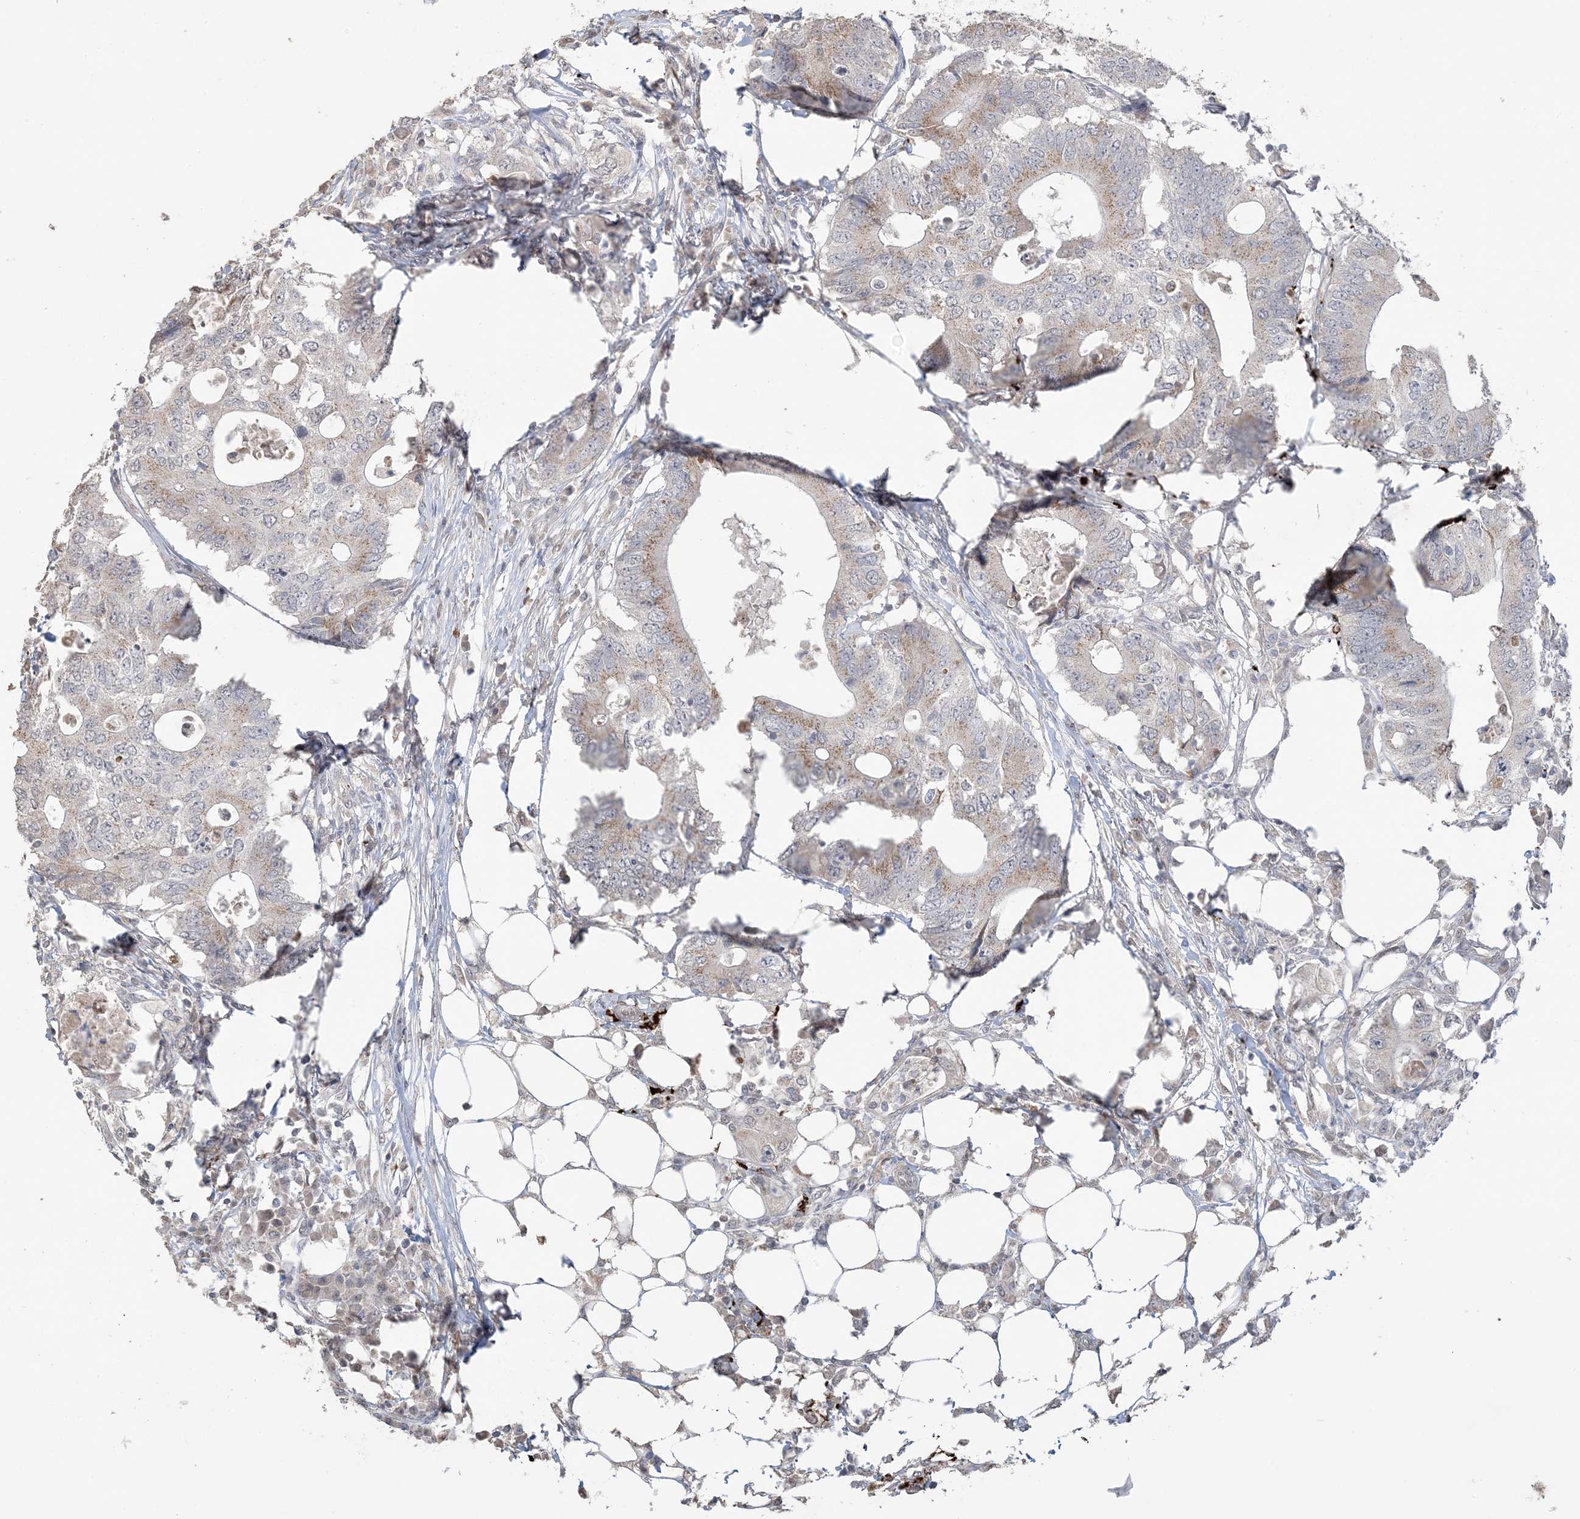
{"staining": {"intensity": "moderate", "quantity": "25%-75%", "location": "cytoplasmic/membranous"}, "tissue": "colorectal cancer", "cell_type": "Tumor cells", "image_type": "cancer", "snomed": [{"axis": "morphology", "description": "Adenocarcinoma, NOS"}, {"axis": "topography", "description": "Colon"}], "caption": "Immunohistochemistry staining of adenocarcinoma (colorectal), which reveals medium levels of moderate cytoplasmic/membranous expression in about 25%-75% of tumor cells indicating moderate cytoplasmic/membranous protein expression. The staining was performed using DAB (3,3'-diaminobenzidine) (brown) for protein detection and nuclei were counterstained in hematoxylin (blue).", "gene": "XRN1", "patient": {"sex": "male", "age": 71}}